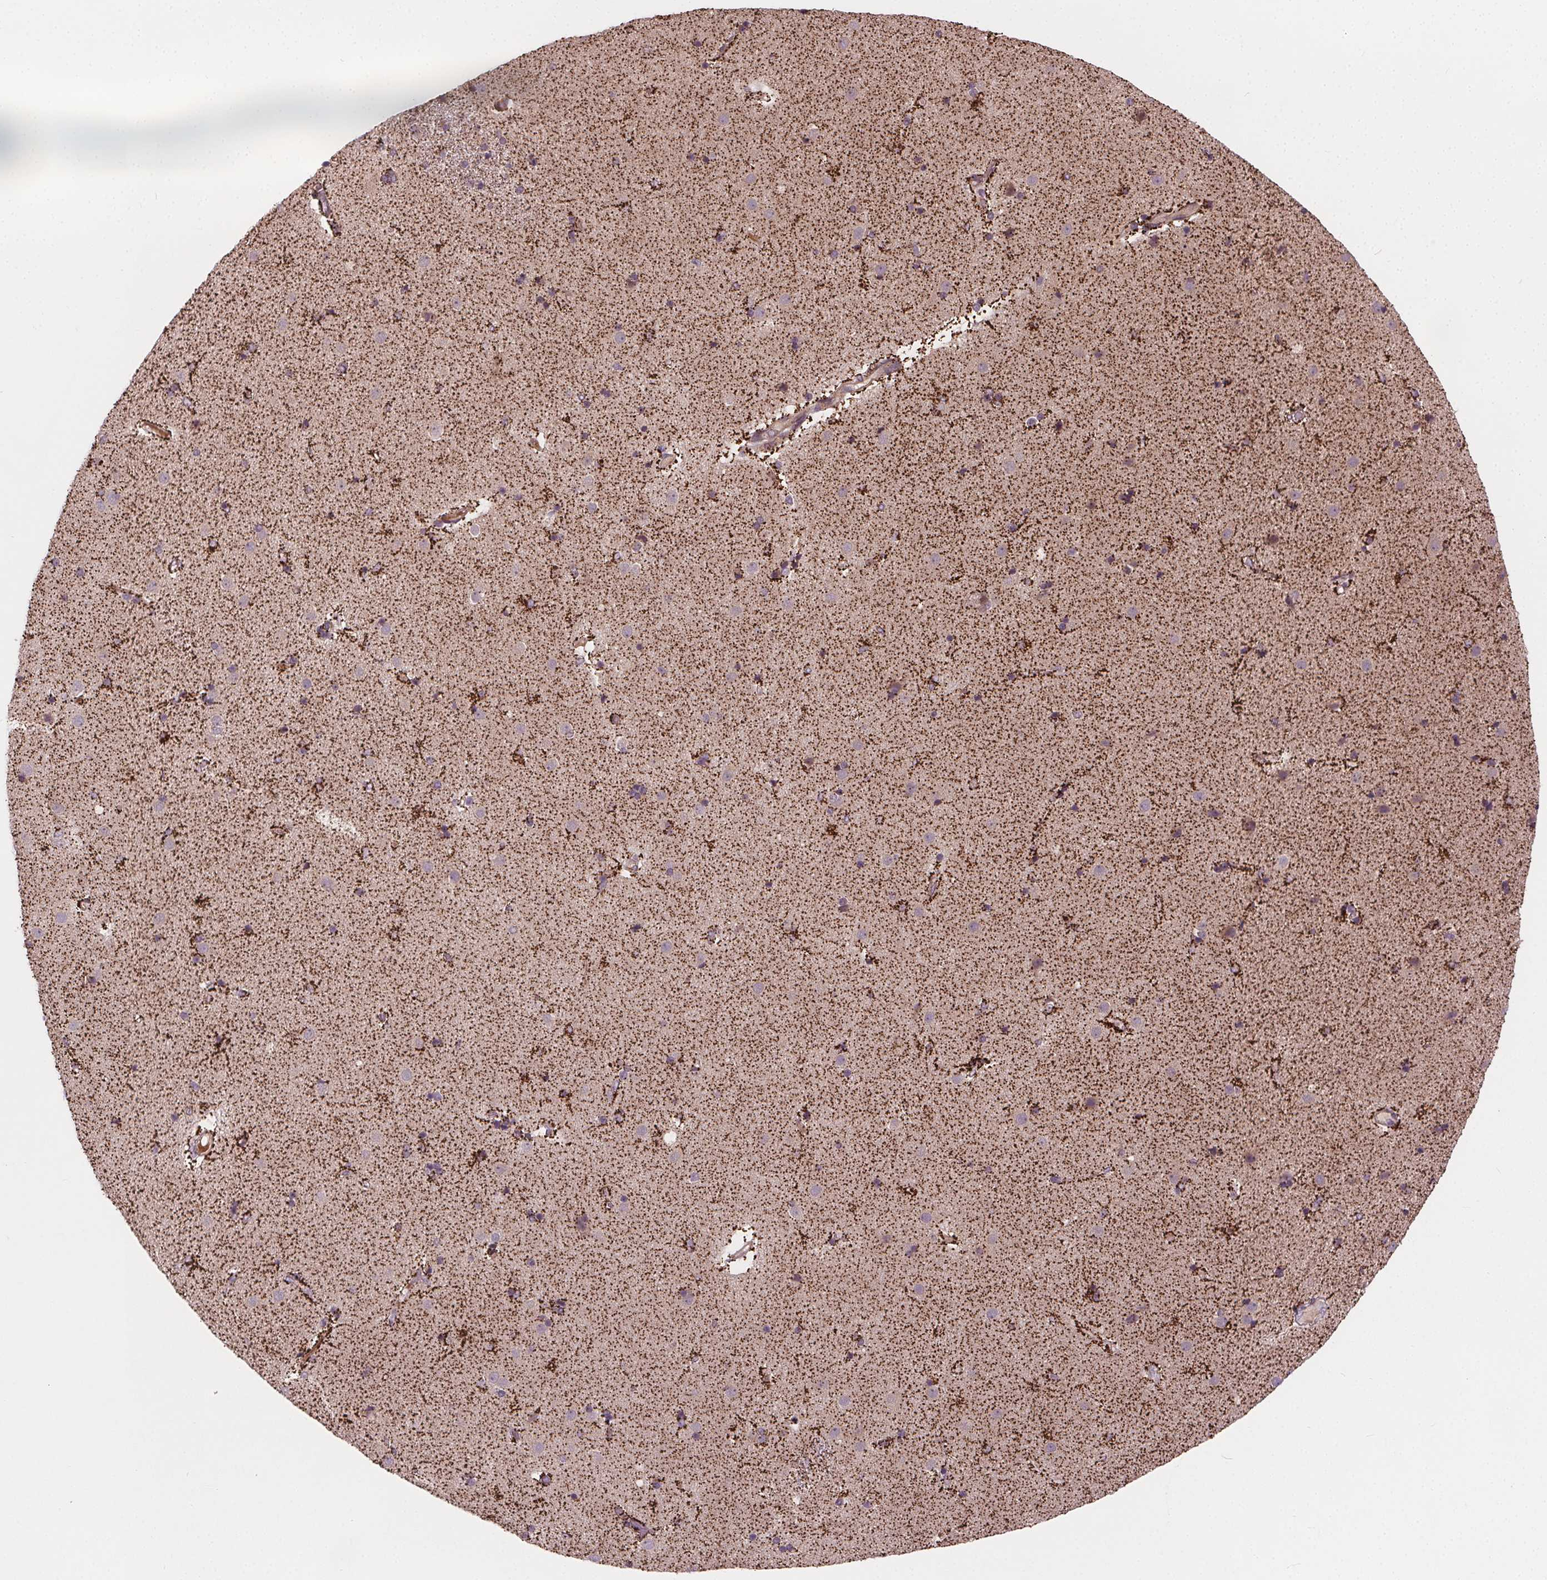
{"staining": {"intensity": "moderate", "quantity": "<25%", "location": "cytoplasmic/membranous"}, "tissue": "caudate", "cell_type": "Glial cells", "image_type": "normal", "snomed": [{"axis": "morphology", "description": "Normal tissue, NOS"}, {"axis": "topography", "description": "Lateral ventricle wall"}], "caption": "The micrograph reveals a brown stain indicating the presence of a protein in the cytoplasmic/membranous of glial cells in caudate. (IHC, brightfield microscopy, high magnification).", "gene": "GOLT1B", "patient": {"sex": "female", "age": 71}}